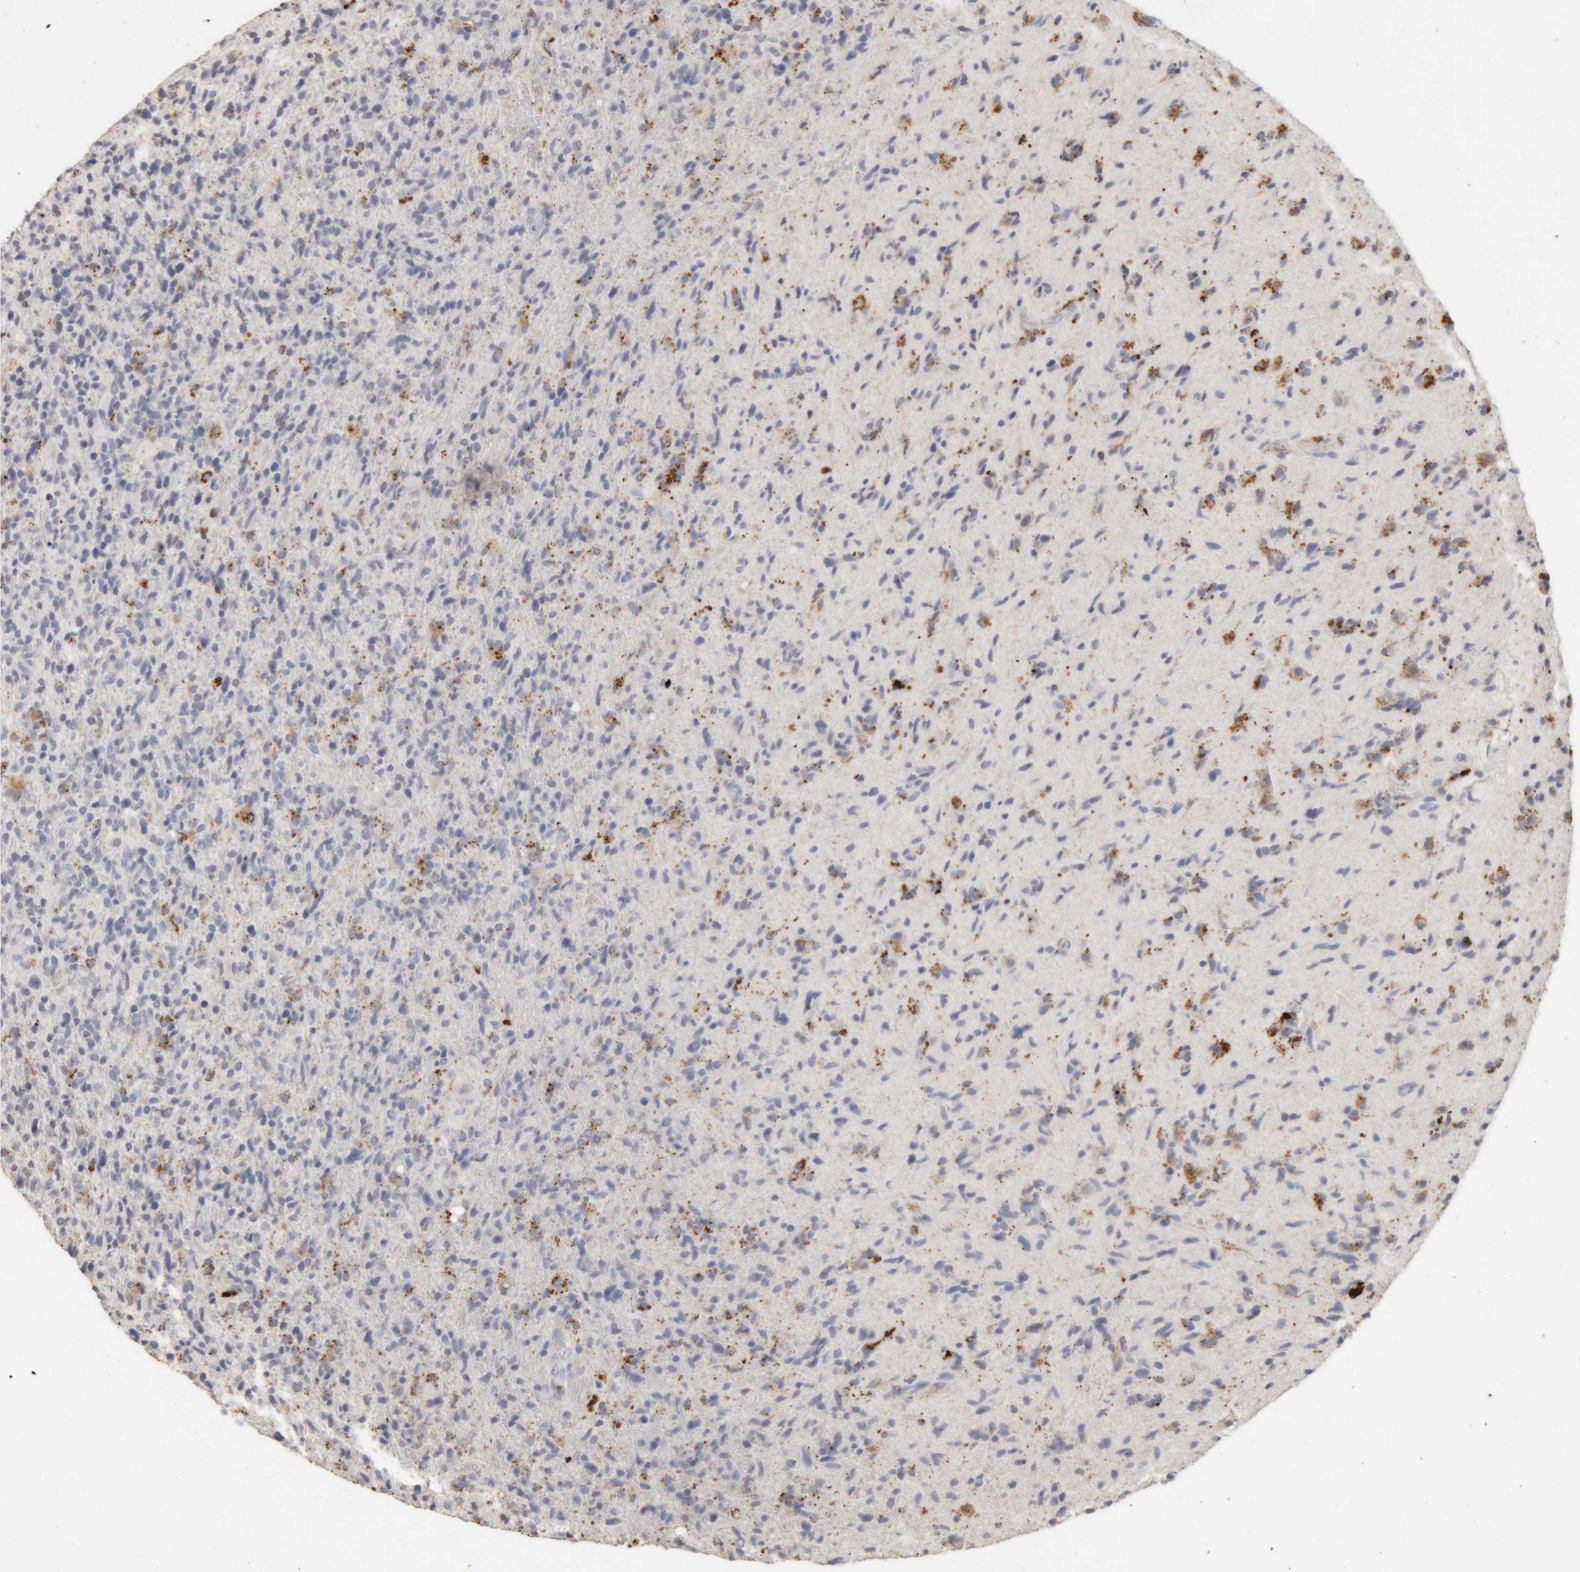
{"staining": {"intensity": "moderate", "quantity": "<25%", "location": "cytoplasmic/membranous"}, "tissue": "glioma", "cell_type": "Tumor cells", "image_type": "cancer", "snomed": [{"axis": "morphology", "description": "Glioma, malignant, High grade"}, {"axis": "topography", "description": "Brain"}], "caption": "IHC image of neoplastic tissue: glioma stained using IHC demonstrates low levels of moderate protein expression localized specifically in the cytoplasmic/membranous of tumor cells, appearing as a cytoplasmic/membranous brown color.", "gene": "ARSA", "patient": {"sex": "male", "age": 72}}